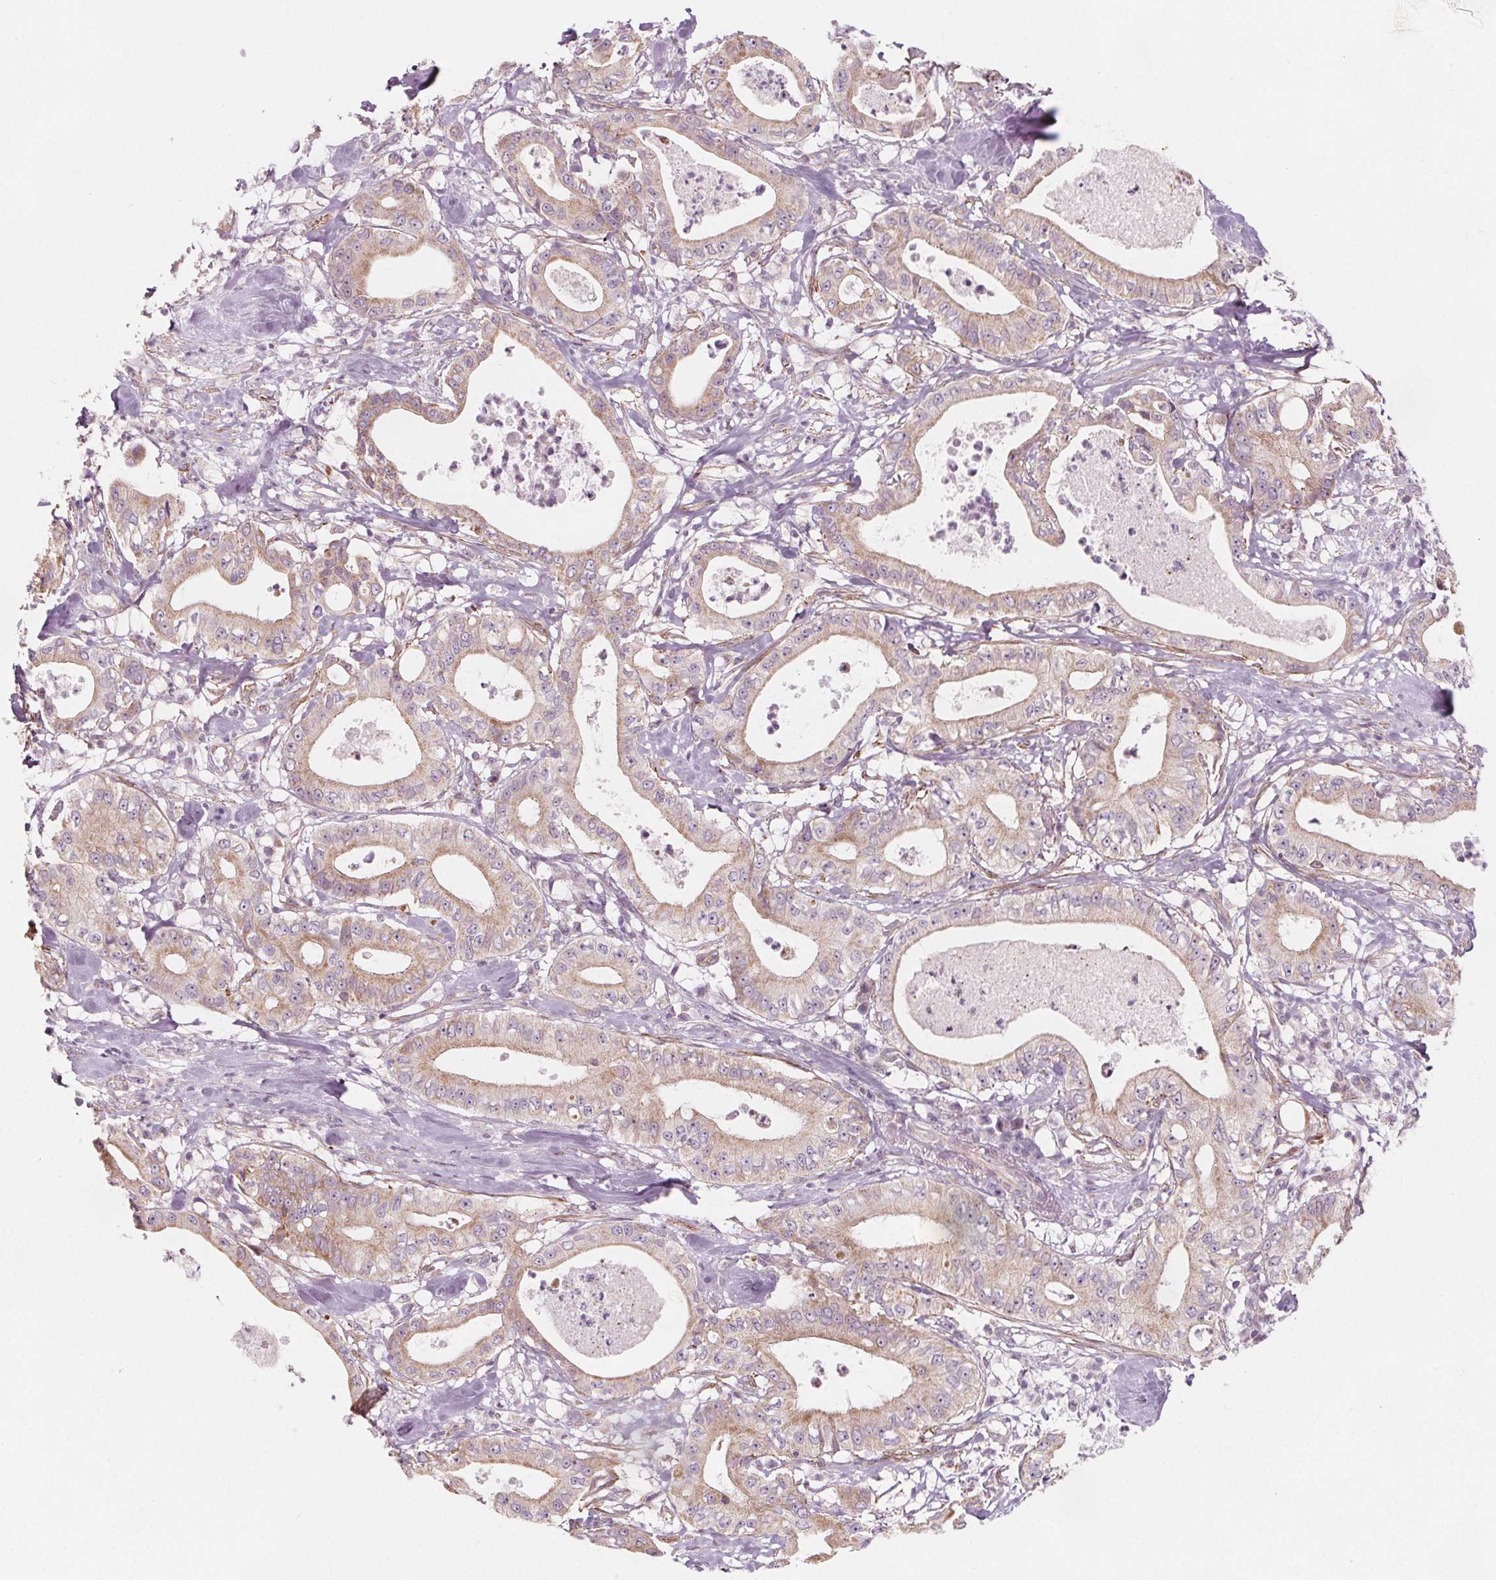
{"staining": {"intensity": "weak", "quantity": "25%-75%", "location": "cytoplasmic/membranous"}, "tissue": "pancreatic cancer", "cell_type": "Tumor cells", "image_type": "cancer", "snomed": [{"axis": "morphology", "description": "Adenocarcinoma, NOS"}, {"axis": "topography", "description": "Pancreas"}], "caption": "An IHC micrograph of neoplastic tissue is shown. Protein staining in brown highlights weak cytoplasmic/membranous positivity in pancreatic adenocarcinoma within tumor cells.", "gene": "ADAM33", "patient": {"sex": "male", "age": 71}}